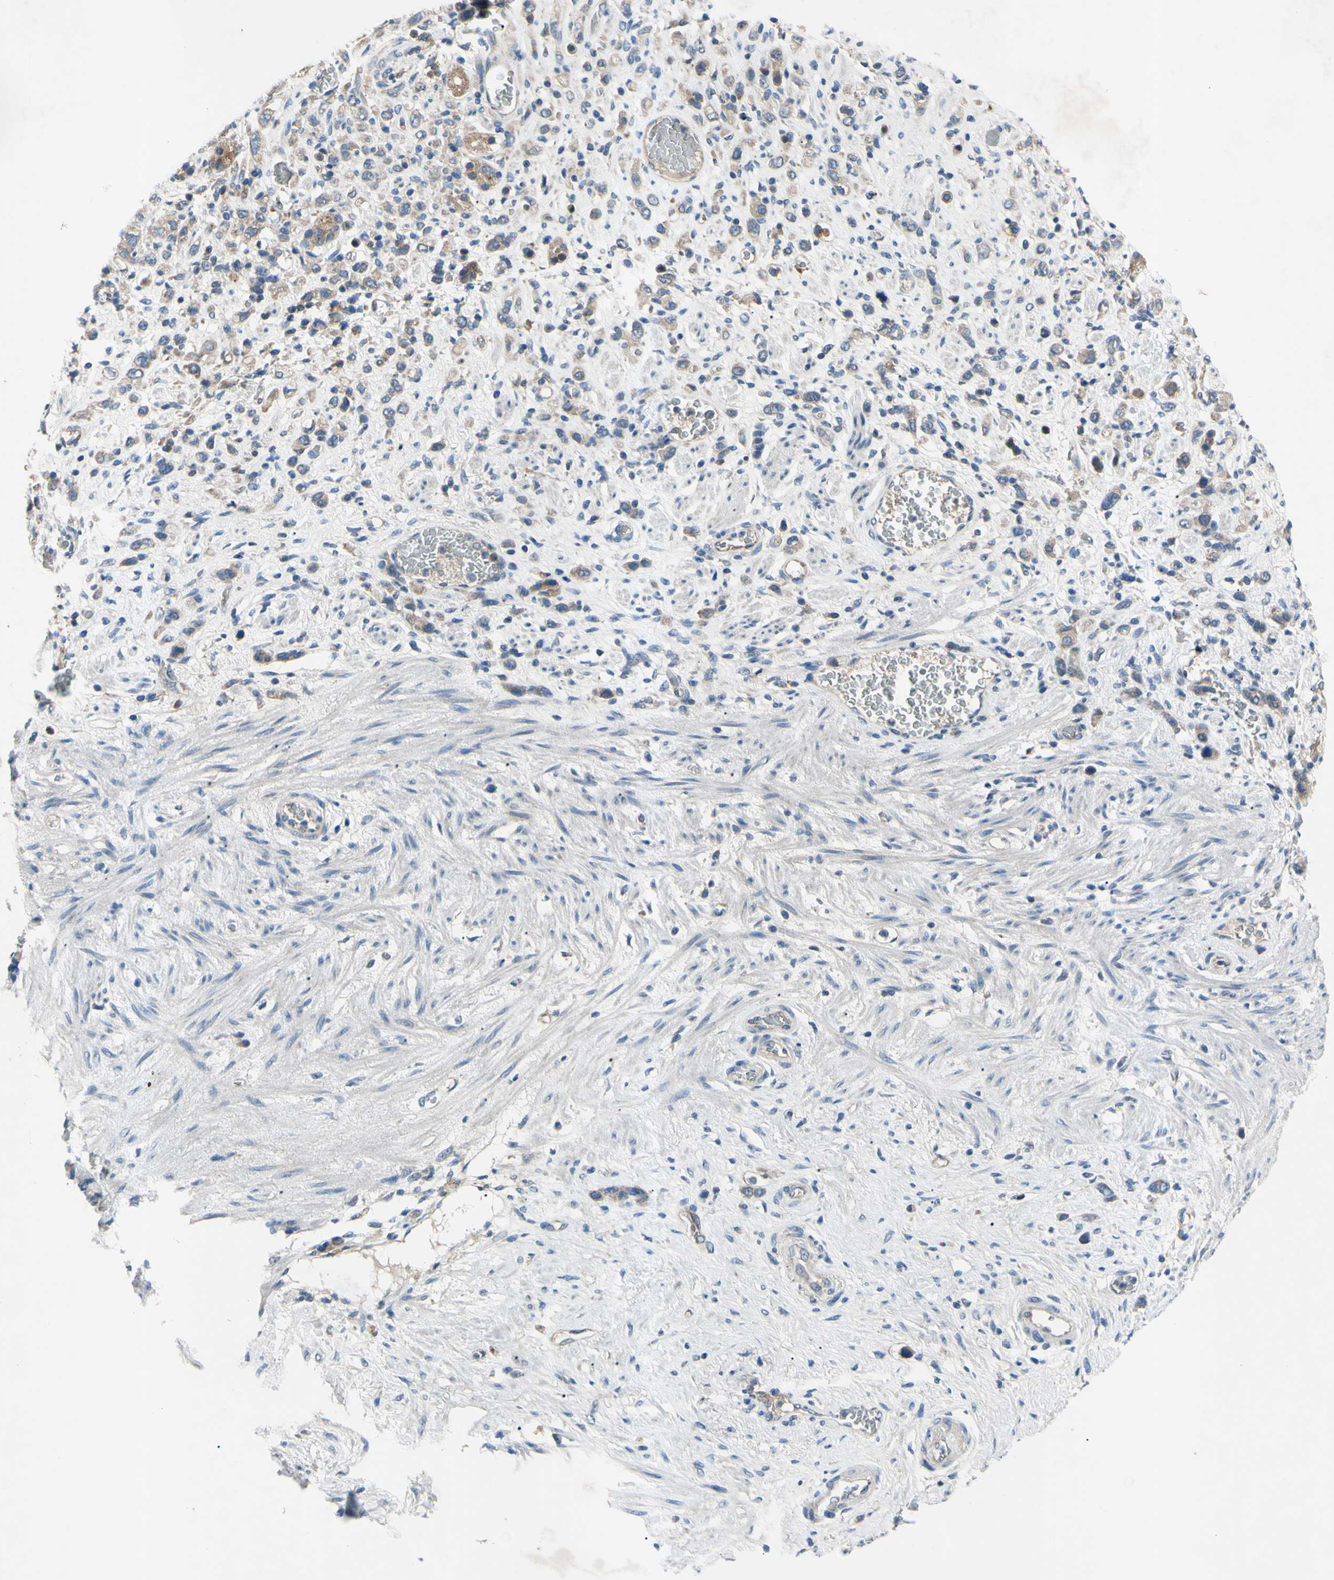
{"staining": {"intensity": "moderate", "quantity": "25%-75%", "location": "cytoplasmic/membranous"}, "tissue": "stomach cancer", "cell_type": "Tumor cells", "image_type": "cancer", "snomed": [{"axis": "morphology", "description": "Adenocarcinoma, NOS"}, {"axis": "morphology", "description": "Adenocarcinoma, High grade"}, {"axis": "topography", "description": "Stomach, upper"}, {"axis": "topography", "description": "Stomach, lower"}], "caption": "Immunohistochemical staining of human stomach cancer (high-grade adenocarcinoma) reveals moderate cytoplasmic/membranous protein expression in about 25%-75% of tumor cells.", "gene": "HILPDA", "patient": {"sex": "female", "age": 65}}